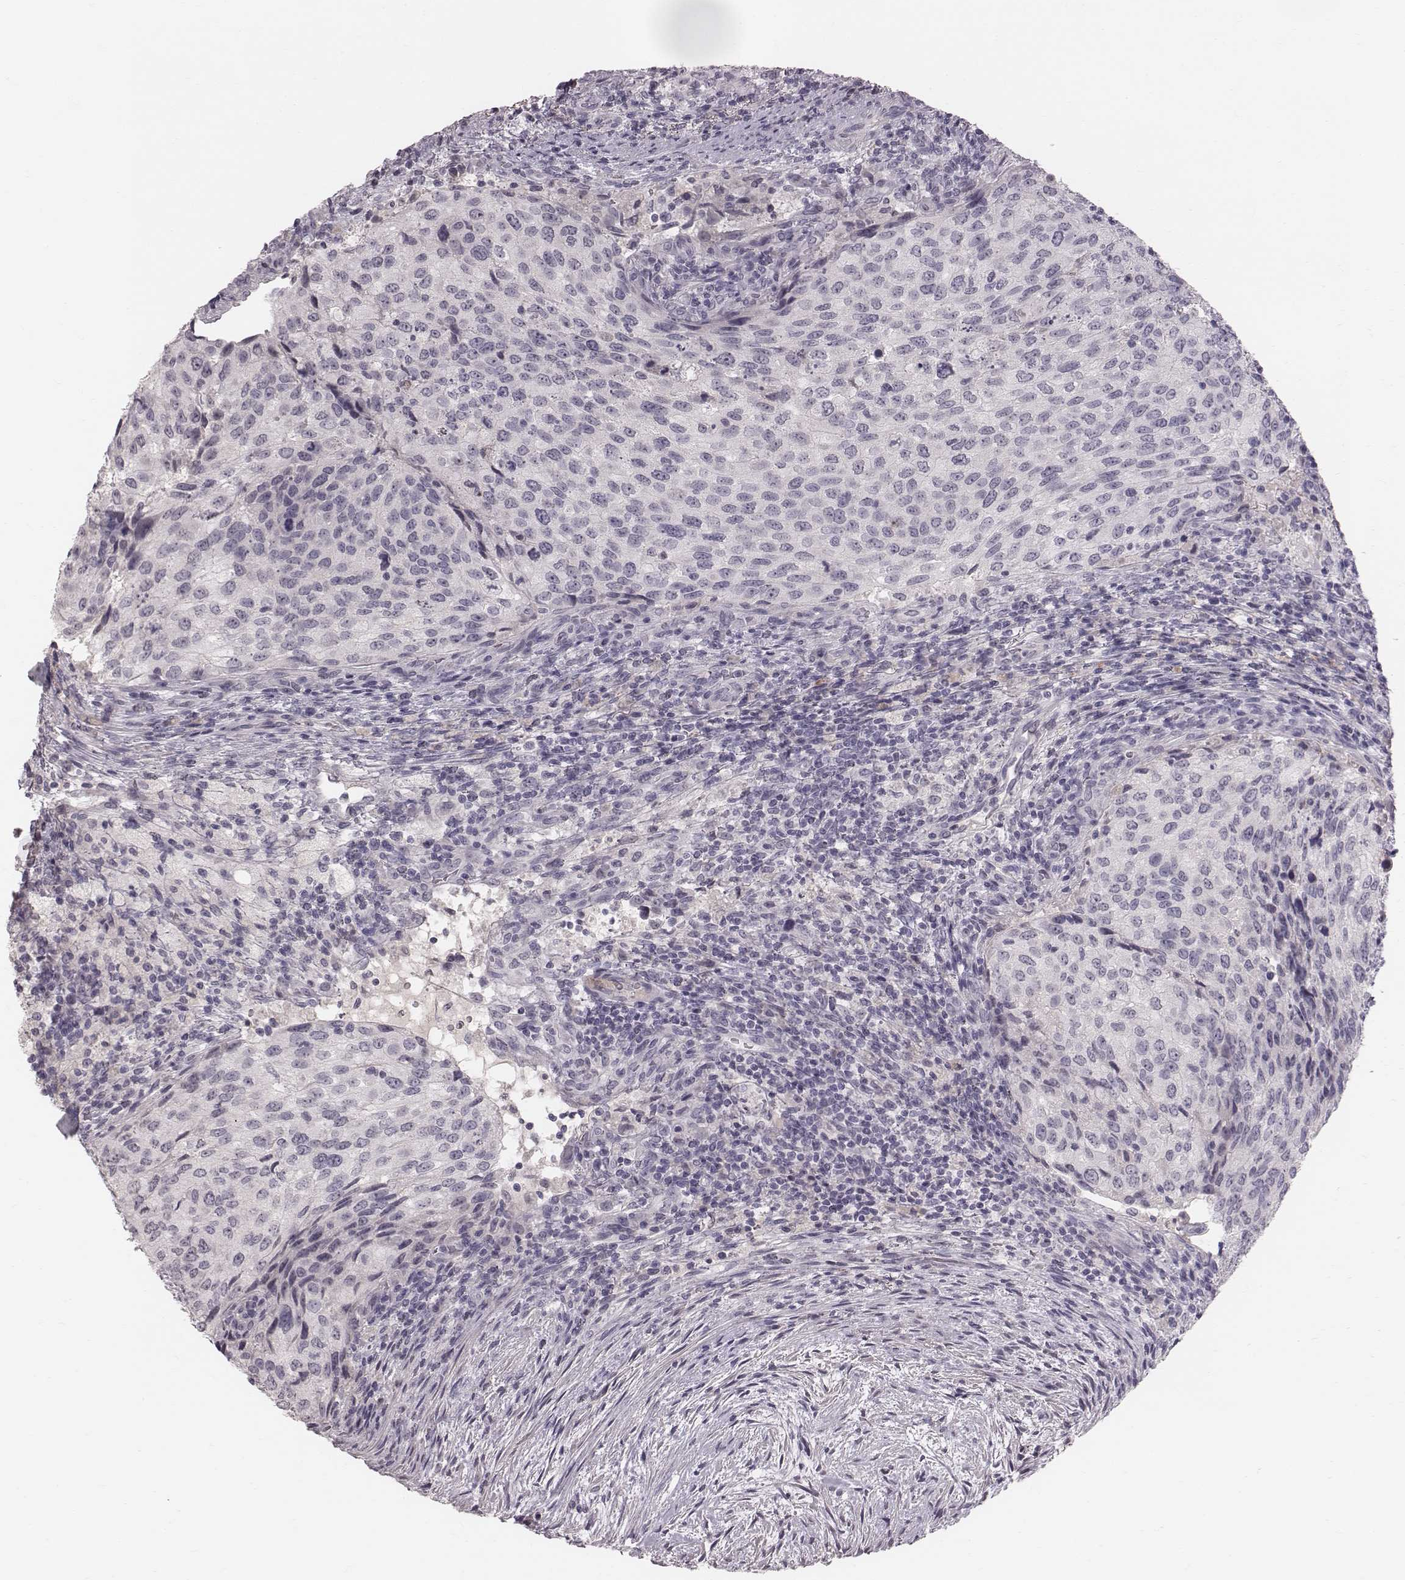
{"staining": {"intensity": "negative", "quantity": "none", "location": "none"}, "tissue": "urothelial cancer", "cell_type": "Tumor cells", "image_type": "cancer", "snomed": [{"axis": "morphology", "description": "Urothelial carcinoma, High grade"}, {"axis": "topography", "description": "Urinary bladder"}], "caption": "The image demonstrates no staining of tumor cells in urothelial cancer. (IHC, brightfield microscopy, high magnification).", "gene": "CFTR", "patient": {"sex": "female", "age": 78}}